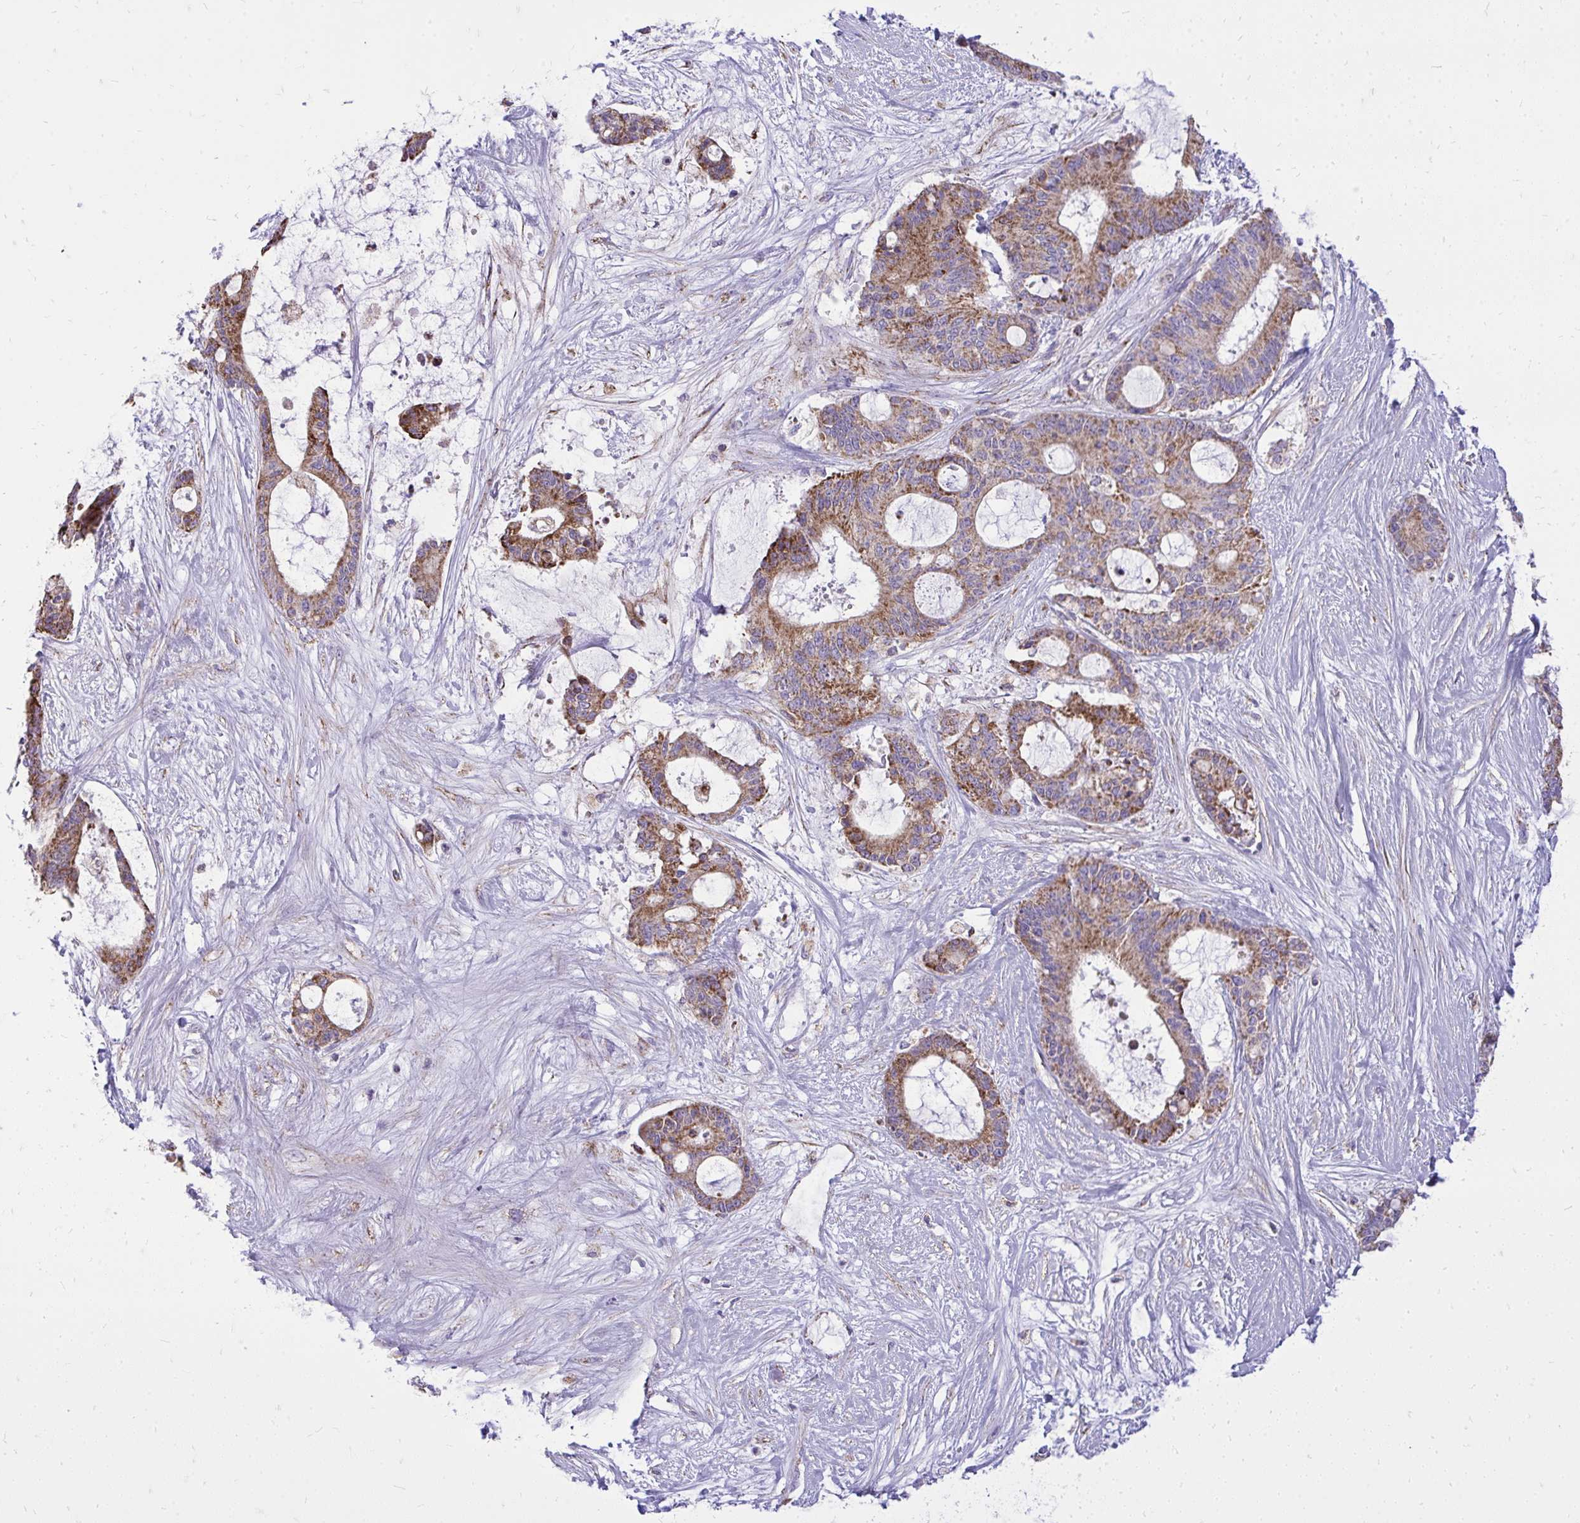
{"staining": {"intensity": "moderate", "quantity": ">75%", "location": "cytoplasmic/membranous"}, "tissue": "liver cancer", "cell_type": "Tumor cells", "image_type": "cancer", "snomed": [{"axis": "morphology", "description": "Normal tissue, NOS"}, {"axis": "morphology", "description": "Cholangiocarcinoma"}, {"axis": "topography", "description": "Liver"}, {"axis": "topography", "description": "Peripheral nerve tissue"}], "caption": "DAB (3,3'-diaminobenzidine) immunohistochemical staining of human liver cancer demonstrates moderate cytoplasmic/membranous protein staining in approximately >75% of tumor cells. (Brightfield microscopy of DAB IHC at high magnification).", "gene": "SPTBN2", "patient": {"sex": "female", "age": 73}}